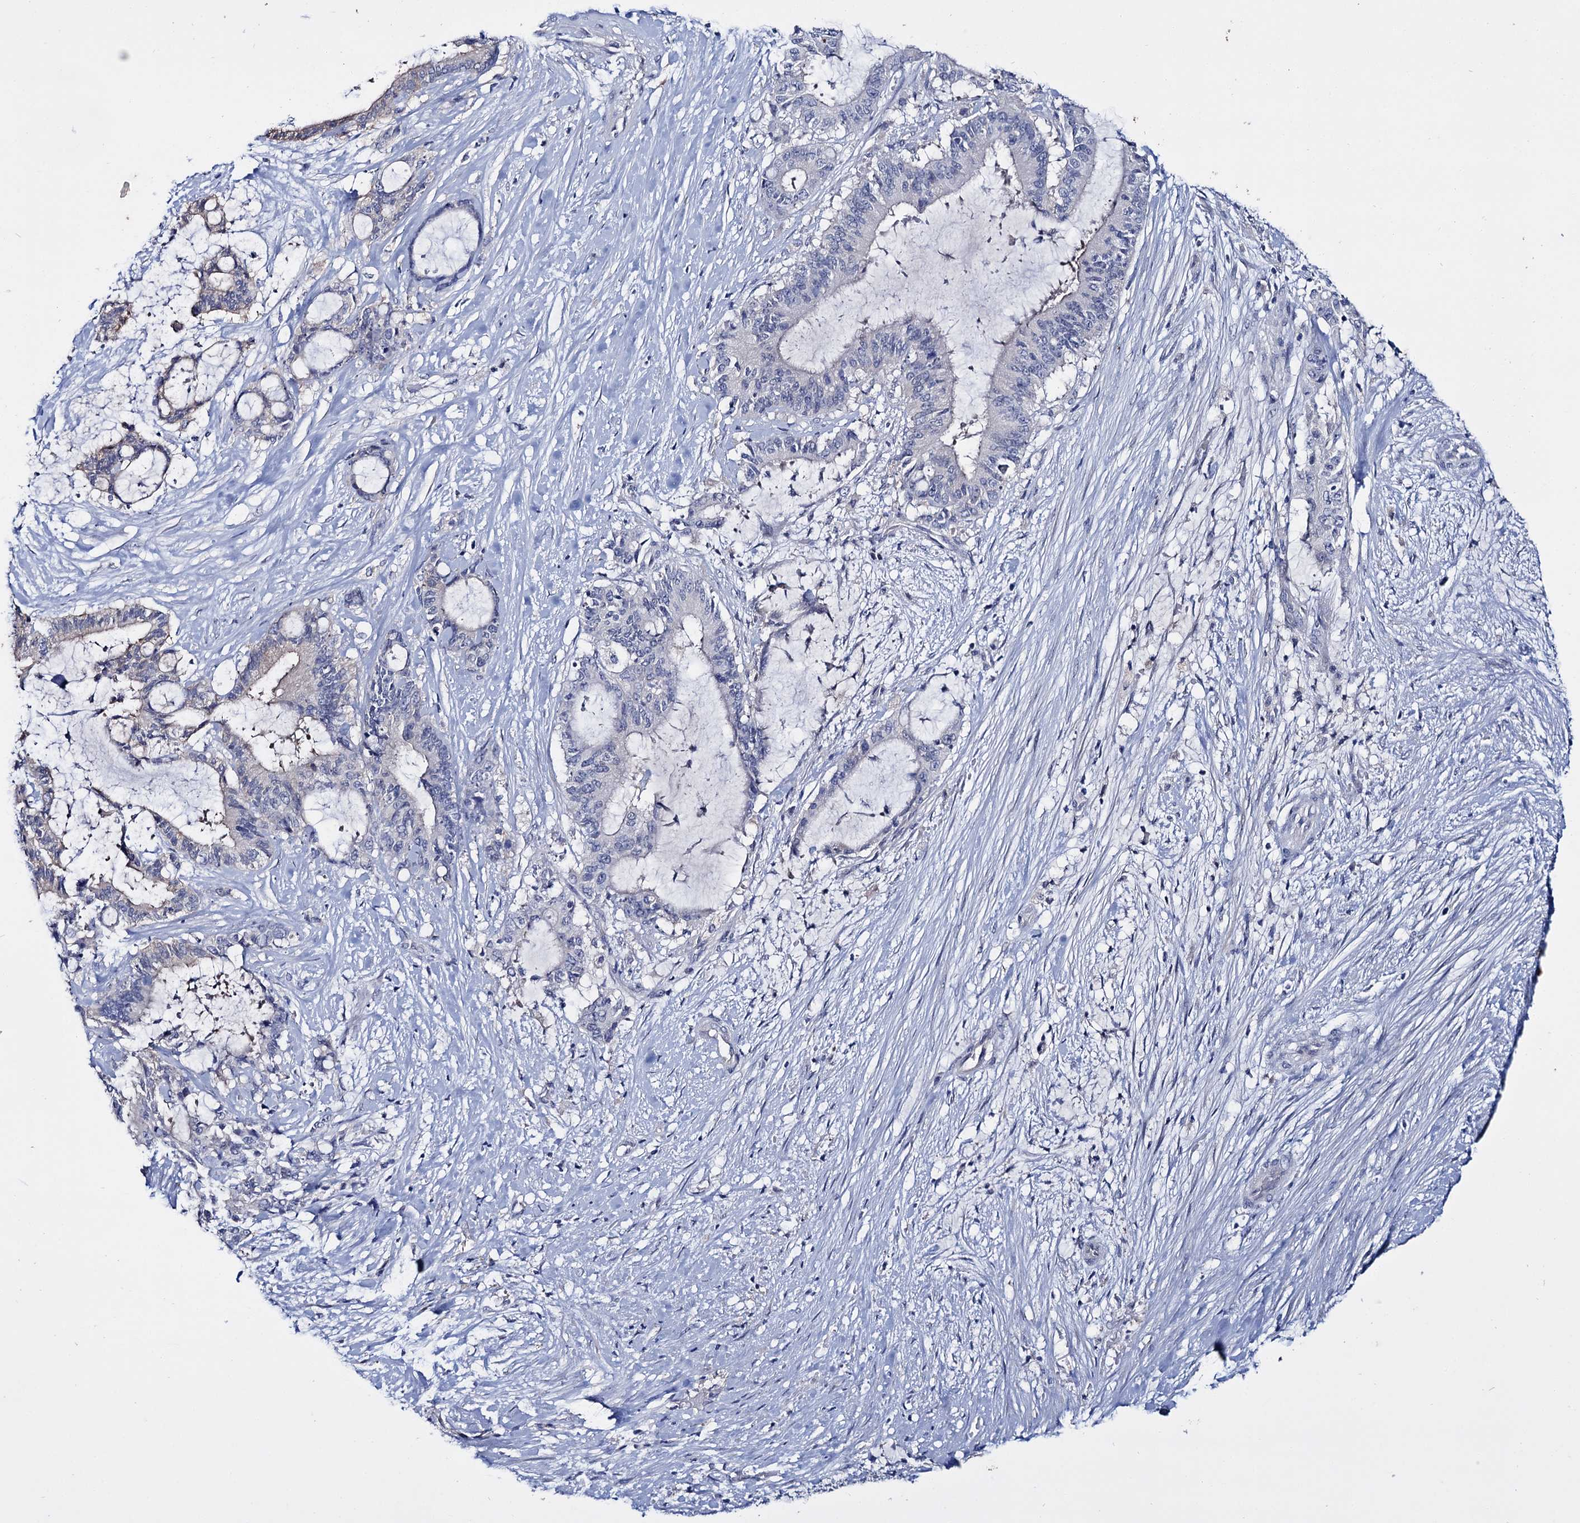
{"staining": {"intensity": "weak", "quantity": "<25%", "location": "cytoplasmic/membranous"}, "tissue": "liver cancer", "cell_type": "Tumor cells", "image_type": "cancer", "snomed": [{"axis": "morphology", "description": "Normal tissue, NOS"}, {"axis": "morphology", "description": "Cholangiocarcinoma"}, {"axis": "topography", "description": "Liver"}, {"axis": "topography", "description": "Peripheral nerve tissue"}], "caption": "Image shows no protein staining in tumor cells of liver cholangiocarcinoma tissue.", "gene": "LYZL4", "patient": {"sex": "female", "age": 73}}